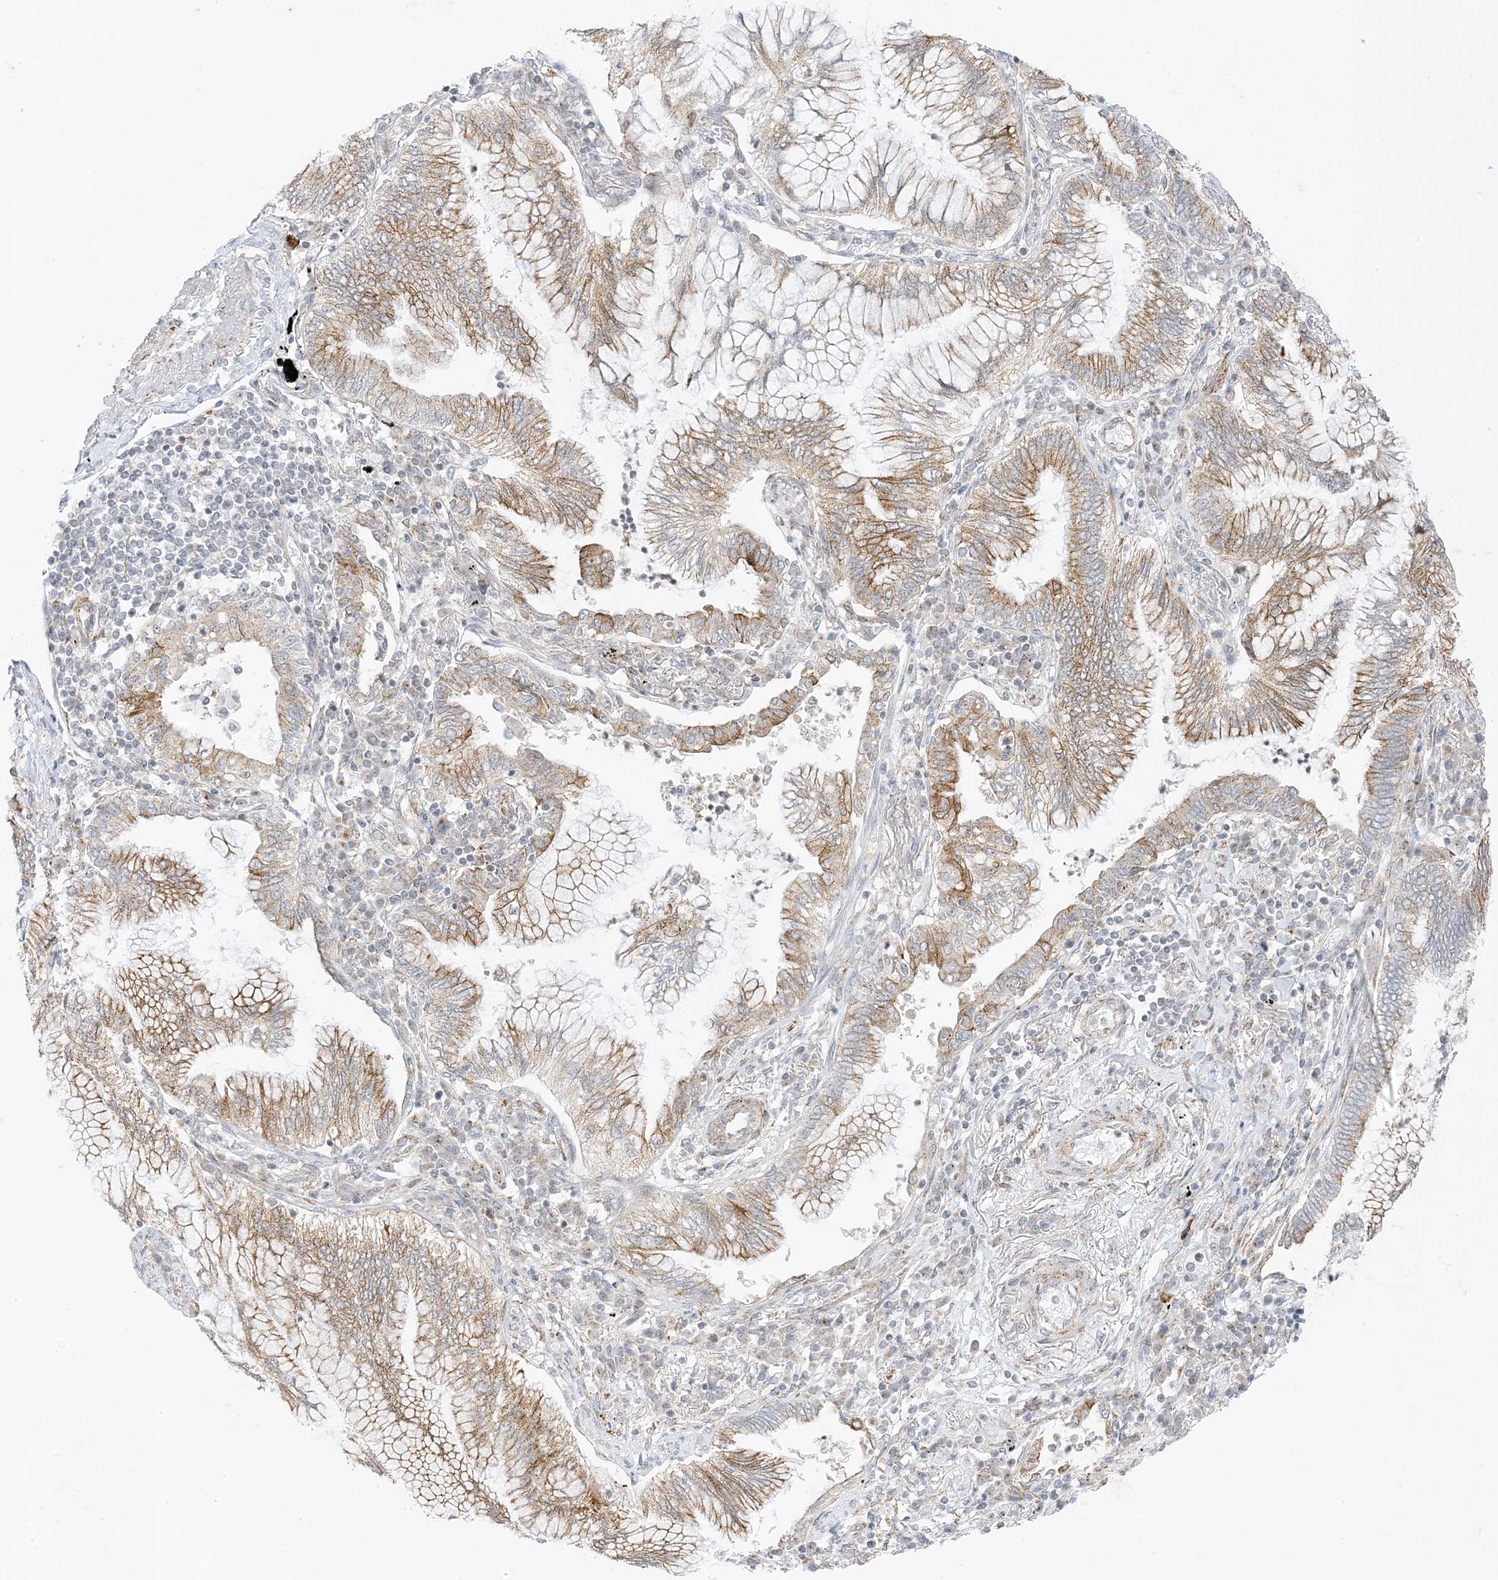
{"staining": {"intensity": "moderate", "quantity": "<25%", "location": "cytoplasmic/membranous"}, "tissue": "bronchus", "cell_type": "Respiratory epithelial cells", "image_type": "normal", "snomed": [{"axis": "morphology", "description": "Normal tissue, NOS"}, {"axis": "morphology", "description": "Adenocarcinoma, NOS"}, {"axis": "topography", "description": "Bronchus"}, {"axis": "topography", "description": "Lung"}], "caption": "Protein analysis of benign bronchus reveals moderate cytoplasmic/membranous positivity in approximately <25% of respiratory epithelial cells.", "gene": "RAC1", "patient": {"sex": "female", "age": 70}}